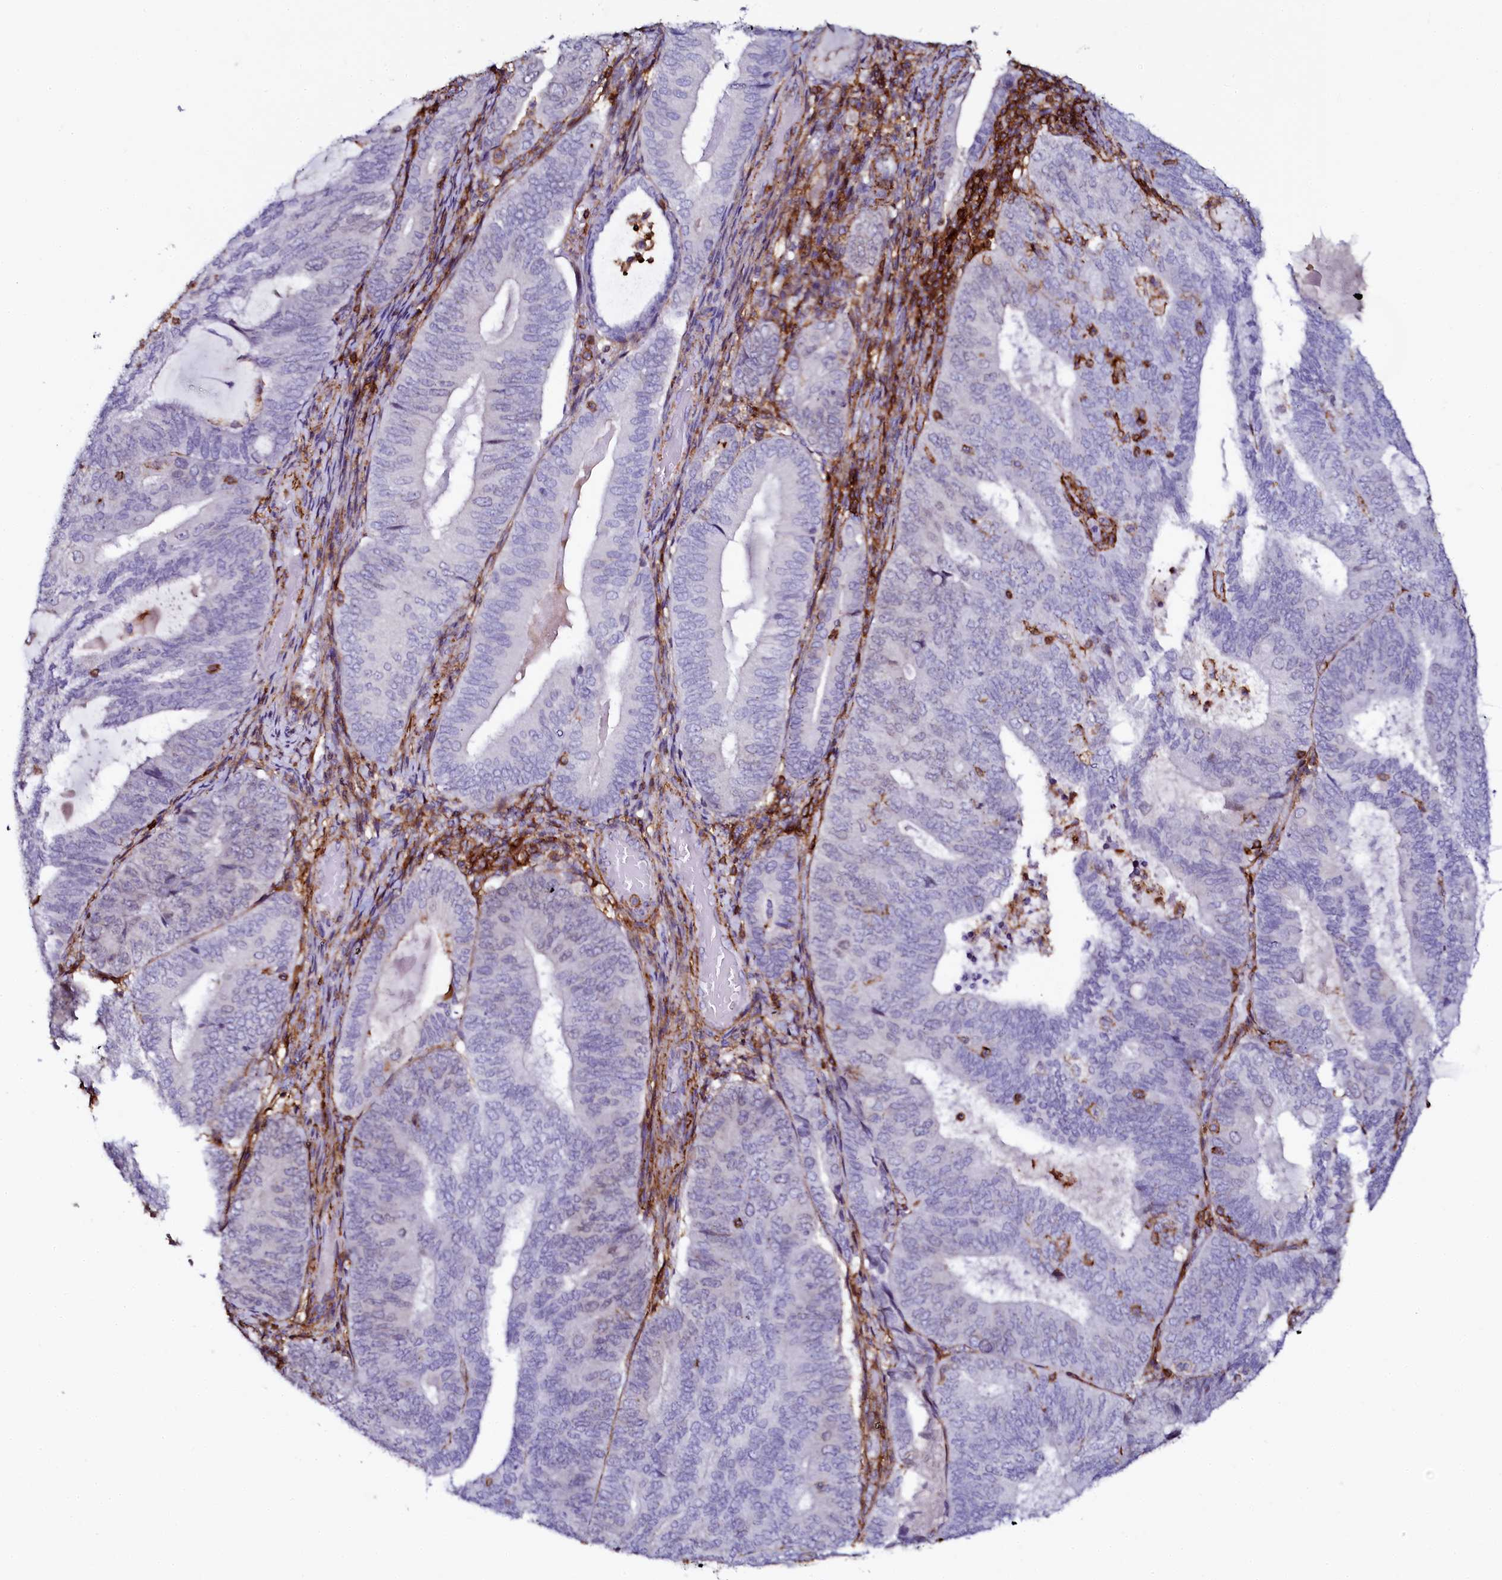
{"staining": {"intensity": "negative", "quantity": "none", "location": "none"}, "tissue": "endometrial cancer", "cell_type": "Tumor cells", "image_type": "cancer", "snomed": [{"axis": "morphology", "description": "Adenocarcinoma, NOS"}, {"axis": "topography", "description": "Endometrium"}], "caption": "Immunohistochemical staining of adenocarcinoma (endometrial) displays no significant positivity in tumor cells. The staining is performed using DAB brown chromogen with nuclei counter-stained in using hematoxylin.", "gene": "AAAS", "patient": {"sex": "female", "age": 81}}